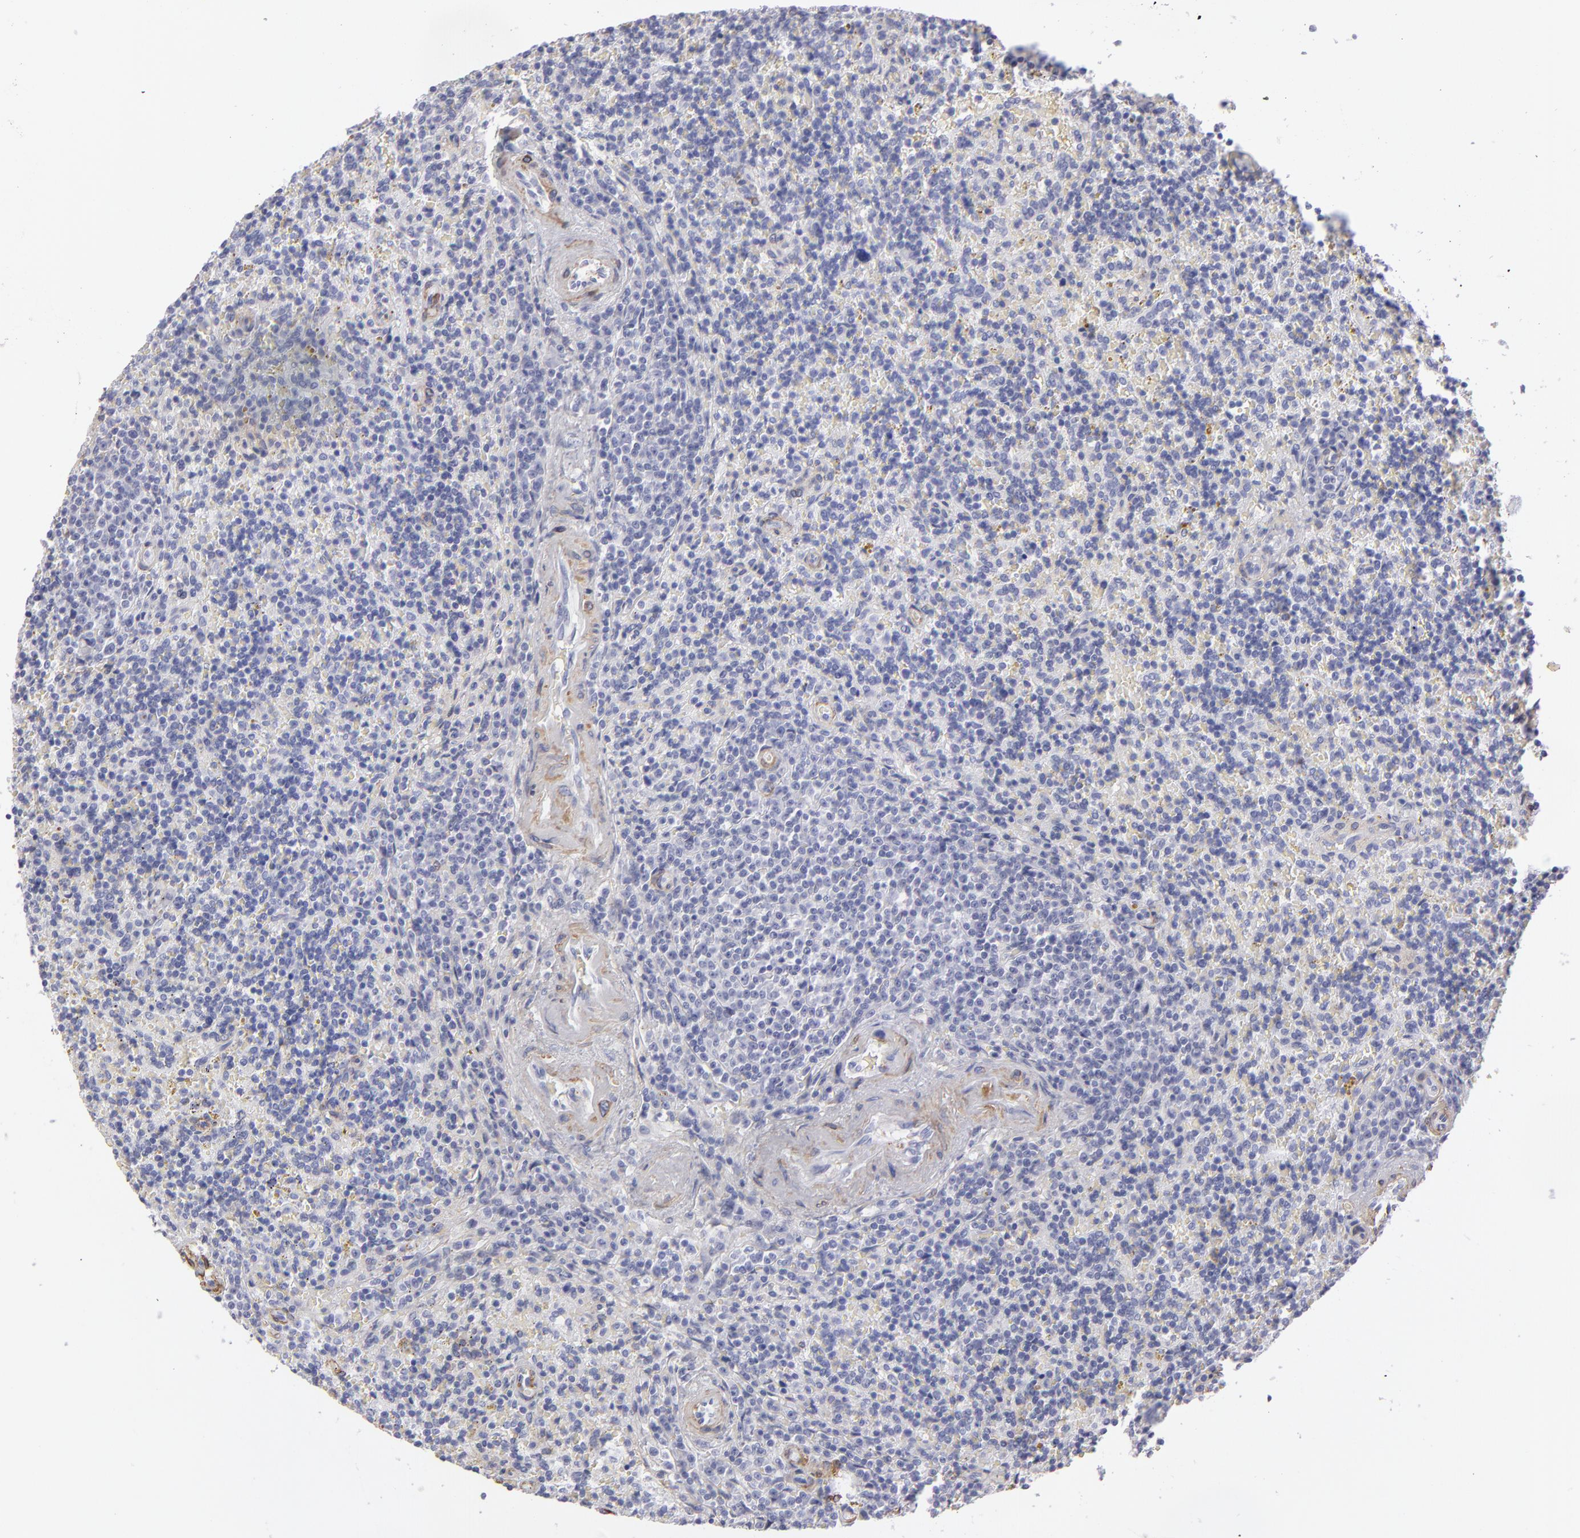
{"staining": {"intensity": "negative", "quantity": "none", "location": "none"}, "tissue": "lymphoma", "cell_type": "Tumor cells", "image_type": "cancer", "snomed": [{"axis": "morphology", "description": "Malignant lymphoma, non-Hodgkin's type, Low grade"}, {"axis": "topography", "description": "Spleen"}], "caption": "Tumor cells are negative for brown protein staining in low-grade malignant lymphoma, non-Hodgkin's type.", "gene": "MYH11", "patient": {"sex": "male", "age": 67}}